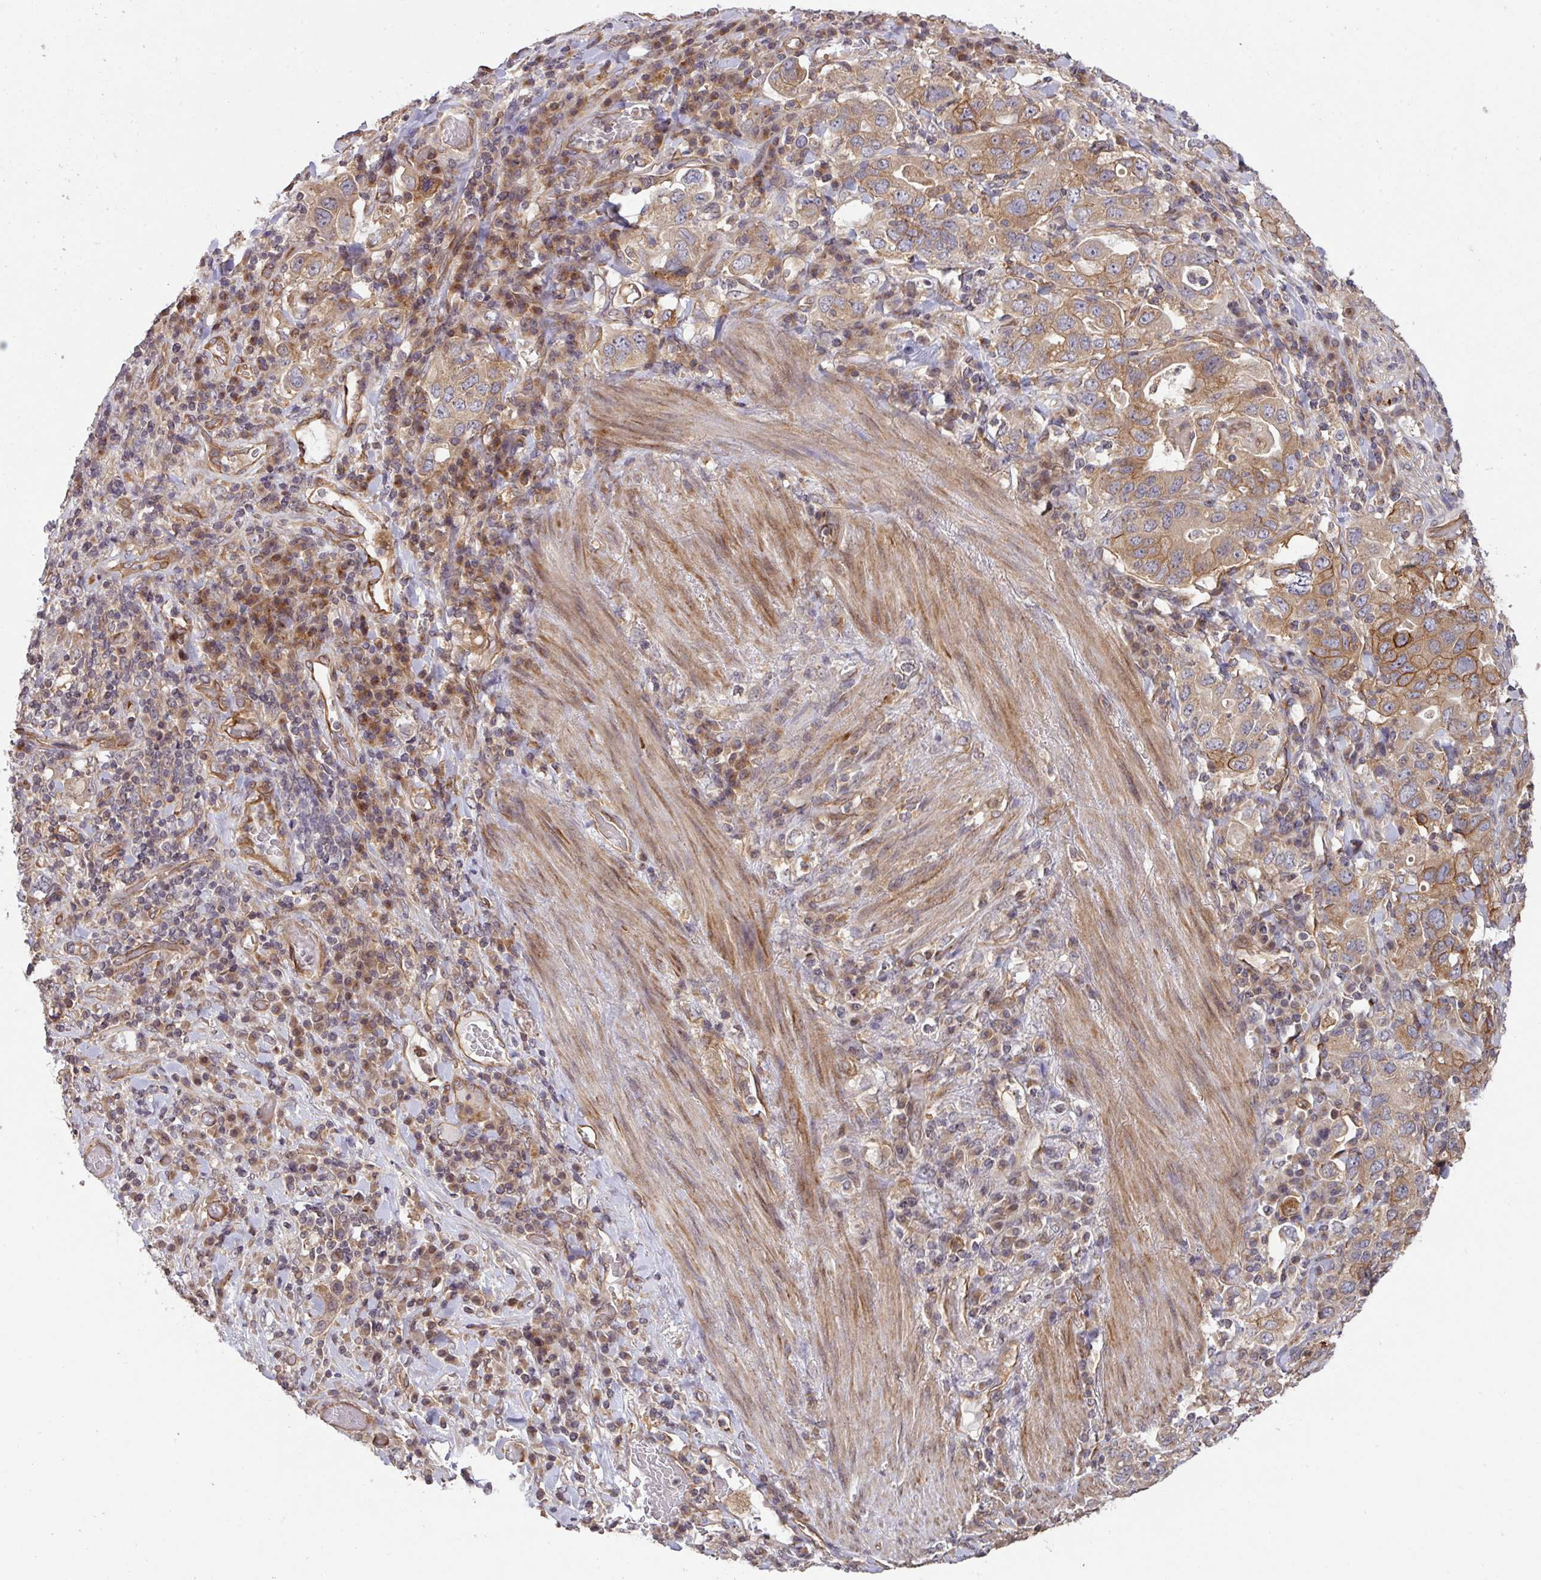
{"staining": {"intensity": "moderate", "quantity": ">75%", "location": "cytoplasmic/membranous"}, "tissue": "stomach cancer", "cell_type": "Tumor cells", "image_type": "cancer", "snomed": [{"axis": "morphology", "description": "Adenocarcinoma, NOS"}, {"axis": "topography", "description": "Stomach, upper"}, {"axis": "topography", "description": "Stomach"}], "caption": "Immunohistochemical staining of adenocarcinoma (stomach) exhibits moderate cytoplasmic/membranous protein positivity in approximately >75% of tumor cells.", "gene": "CYFIP2", "patient": {"sex": "male", "age": 62}}